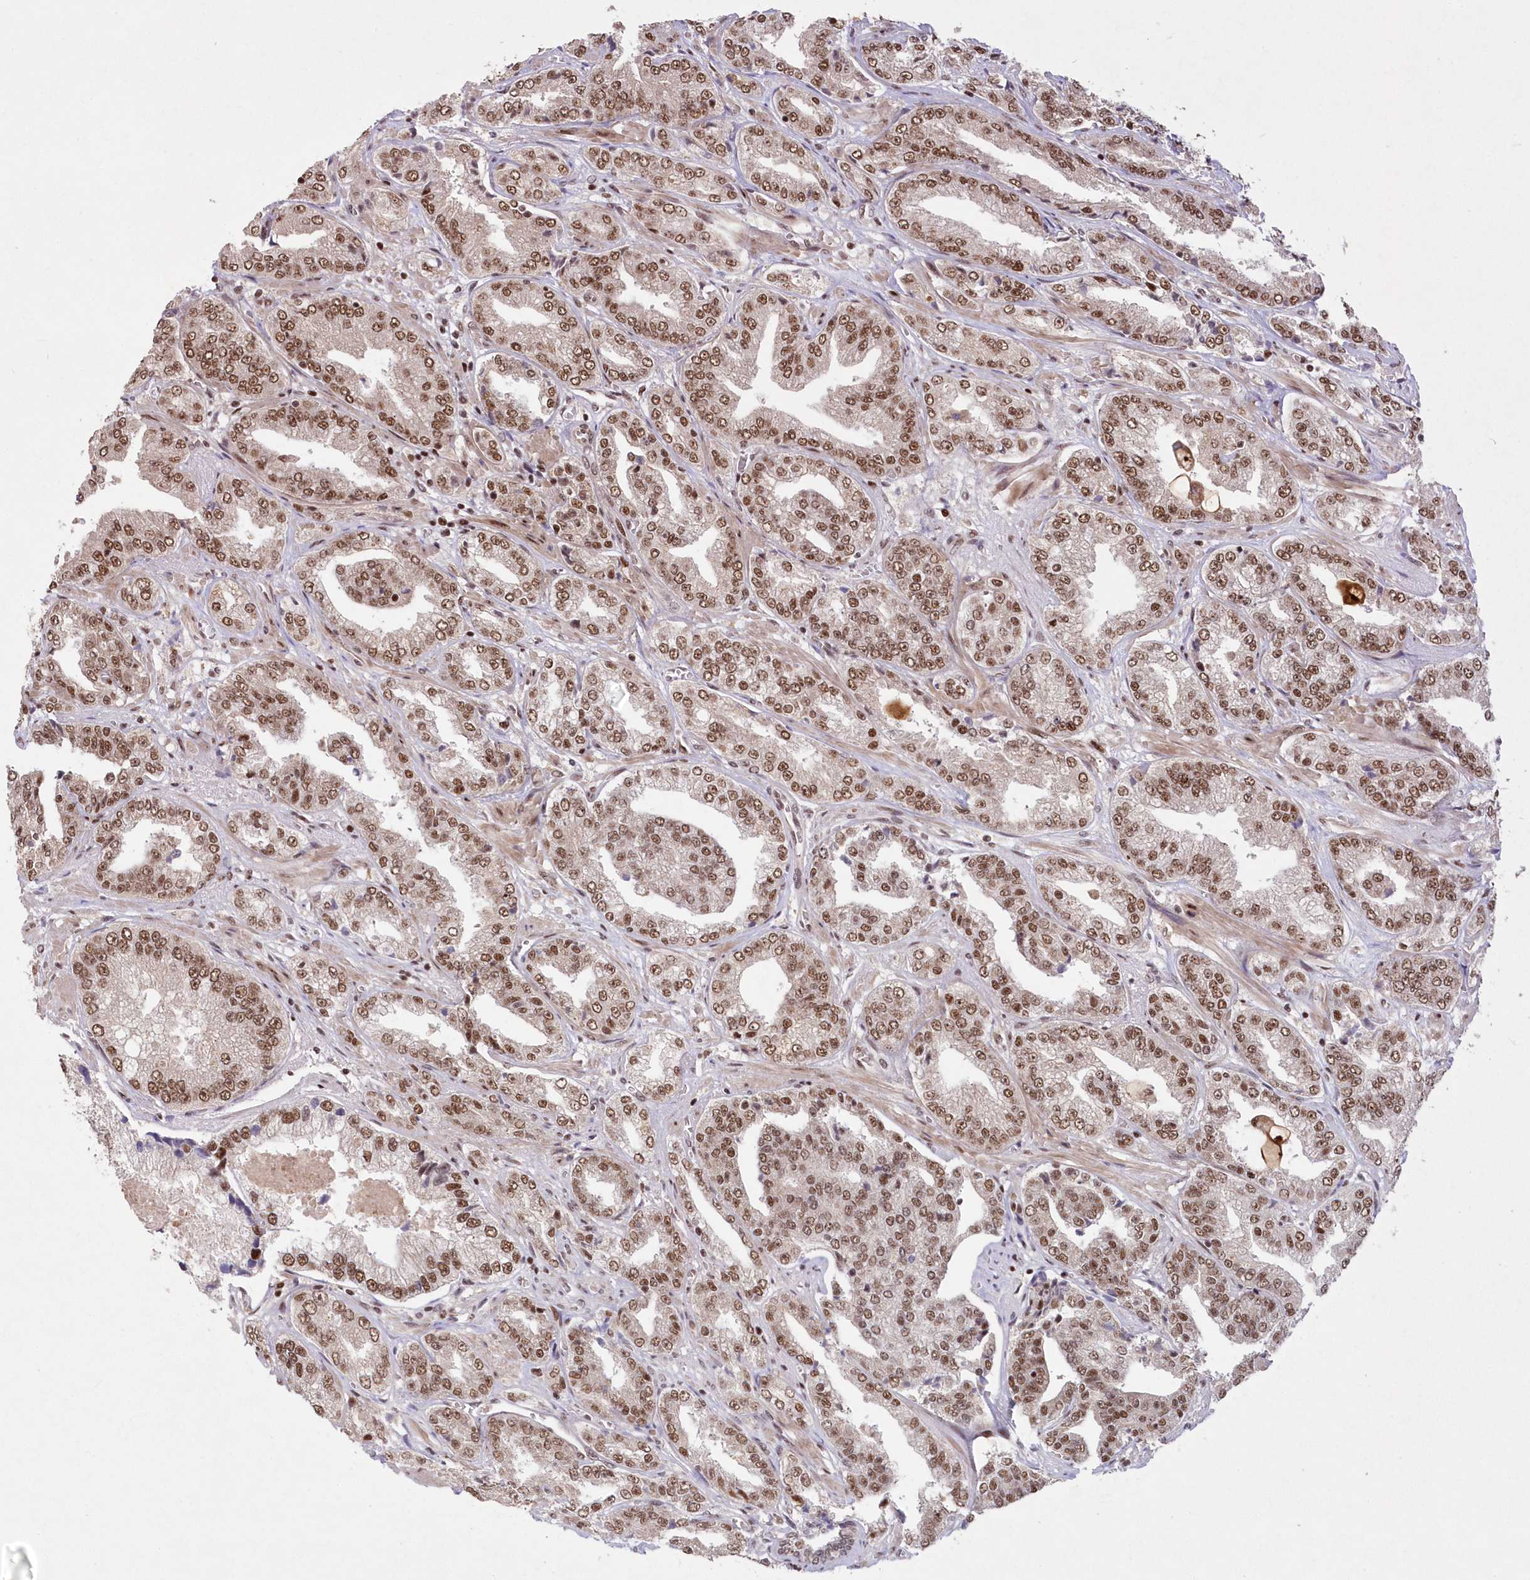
{"staining": {"intensity": "moderate", "quantity": ">75%", "location": "nuclear"}, "tissue": "prostate cancer", "cell_type": "Tumor cells", "image_type": "cancer", "snomed": [{"axis": "morphology", "description": "Adenocarcinoma, High grade"}, {"axis": "topography", "description": "Prostate"}], "caption": "Prostate cancer was stained to show a protein in brown. There is medium levels of moderate nuclear positivity in approximately >75% of tumor cells. The staining was performed using DAB (3,3'-diaminobenzidine) to visualize the protein expression in brown, while the nuclei were stained in blue with hematoxylin (Magnification: 20x).", "gene": "WBP1L", "patient": {"sex": "male", "age": 71}}